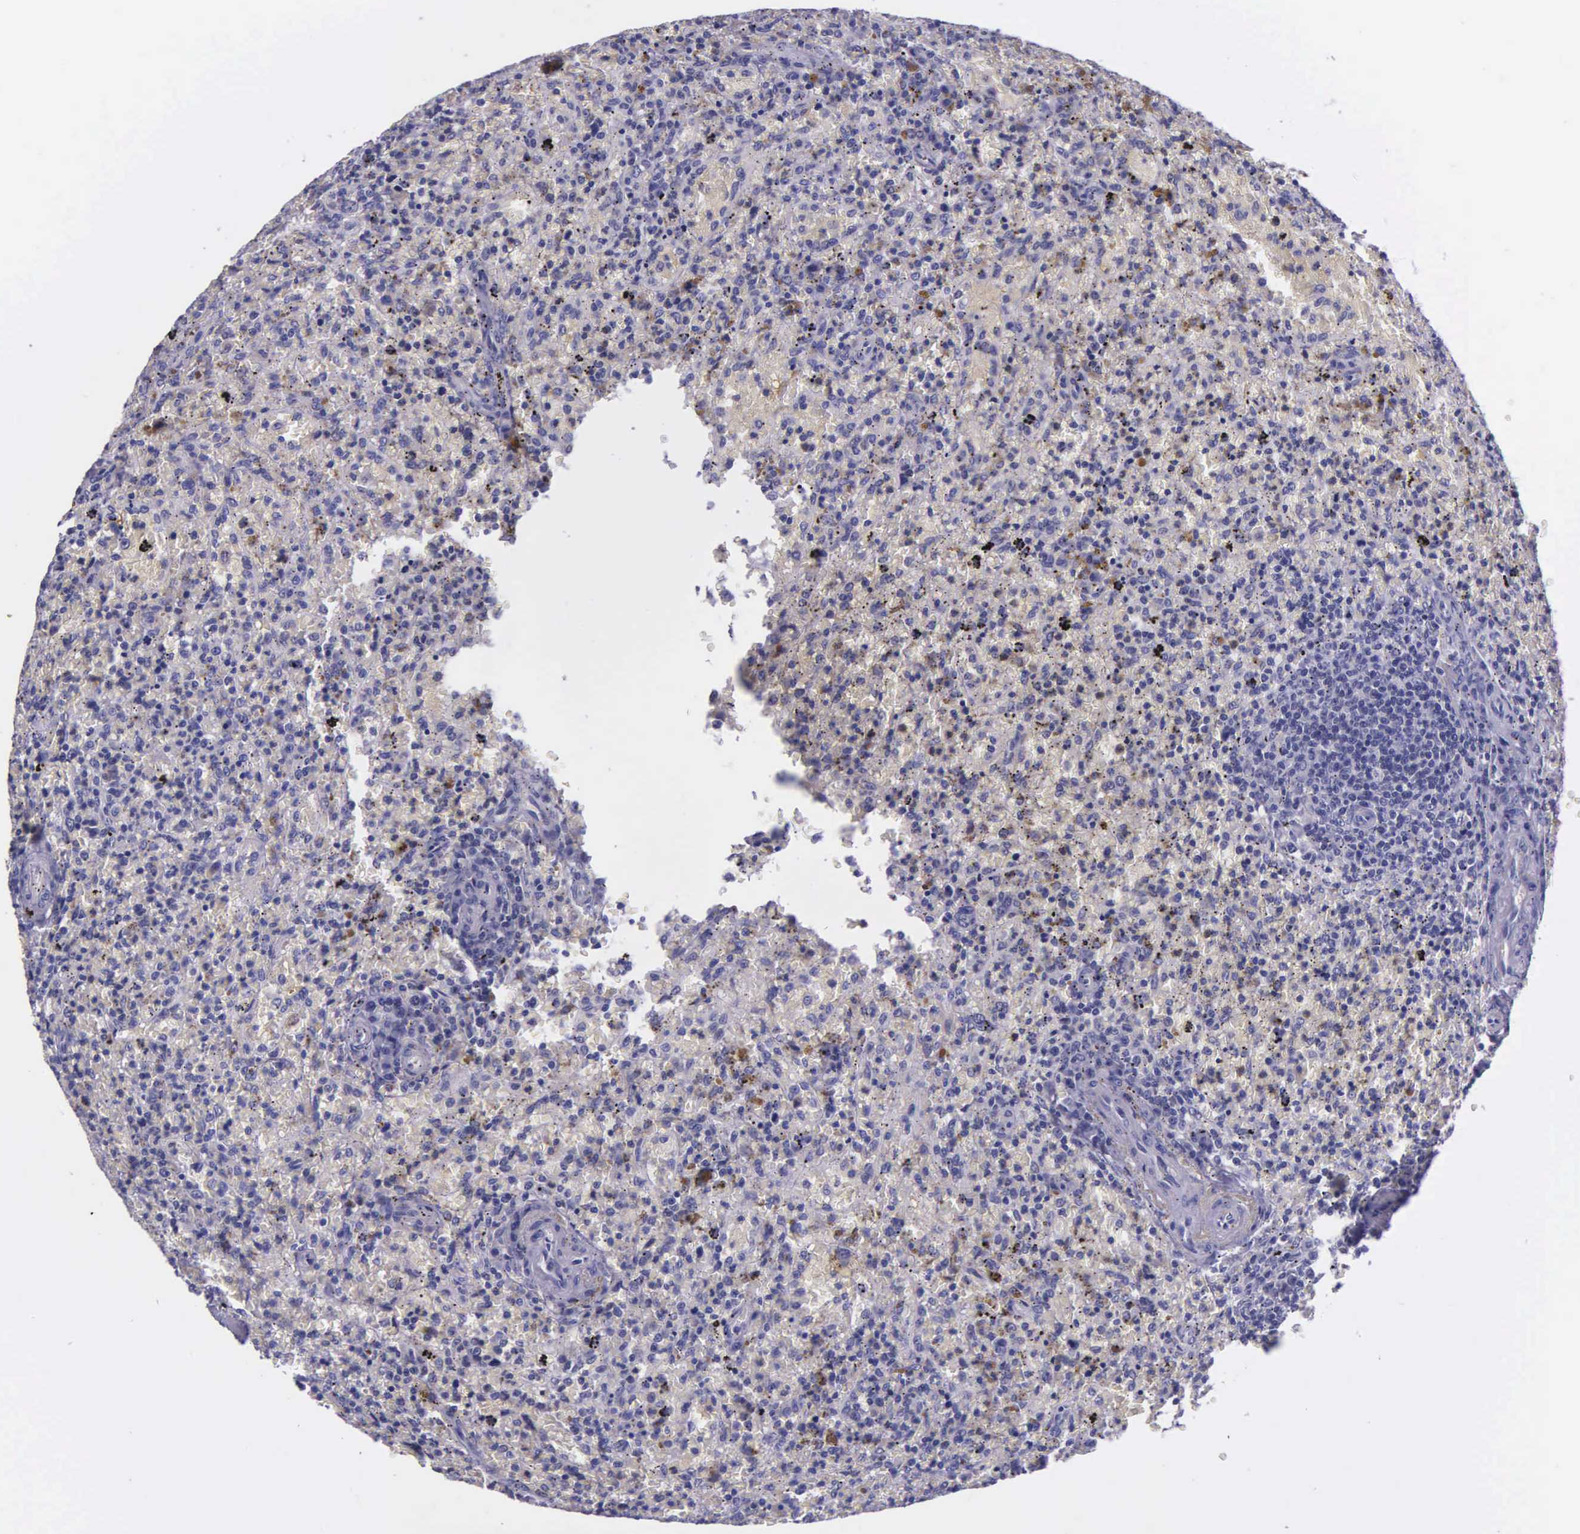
{"staining": {"intensity": "negative", "quantity": "none", "location": "none"}, "tissue": "lymphoma", "cell_type": "Tumor cells", "image_type": "cancer", "snomed": [{"axis": "morphology", "description": "Malignant lymphoma, non-Hodgkin's type, High grade"}, {"axis": "topography", "description": "Spleen"}, {"axis": "topography", "description": "Lymph node"}], "caption": "Immunohistochemistry (IHC) photomicrograph of human malignant lymphoma, non-Hodgkin's type (high-grade) stained for a protein (brown), which shows no staining in tumor cells. (Immunohistochemistry (IHC), brightfield microscopy, high magnification).", "gene": "AHNAK2", "patient": {"sex": "female", "age": 70}}